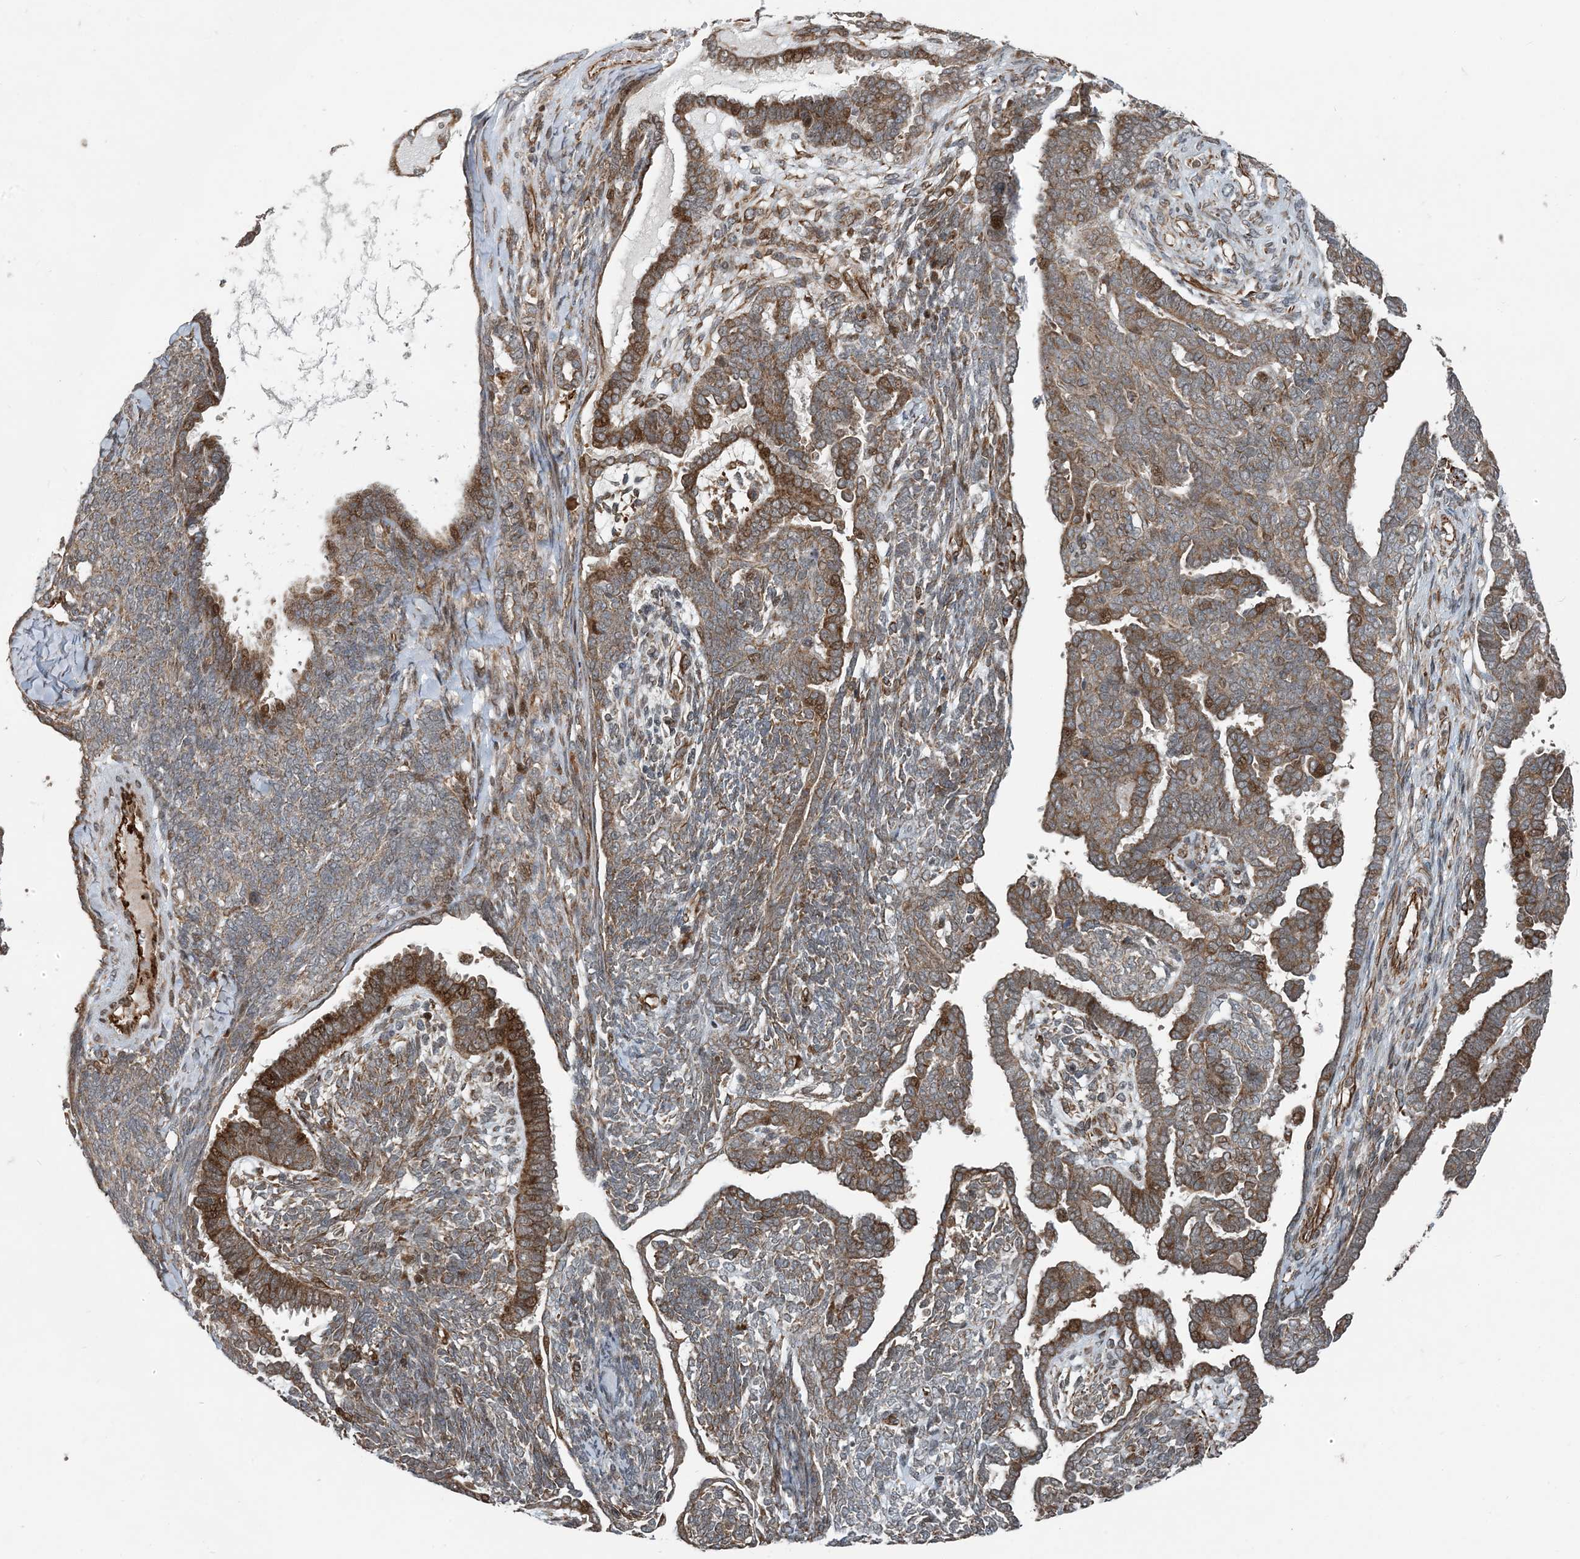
{"staining": {"intensity": "moderate", "quantity": ">75%", "location": "cytoplasmic/membranous"}, "tissue": "endometrial cancer", "cell_type": "Tumor cells", "image_type": "cancer", "snomed": [{"axis": "morphology", "description": "Neoplasm, malignant, NOS"}, {"axis": "topography", "description": "Endometrium"}], "caption": "Malignant neoplasm (endometrial) stained with immunohistochemistry shows moderate cytoplasmic/membranous expression in approximately >75% of tumor cells.", "gene": "EDEM2", "patient": {"sex": "female", "age": 74}}